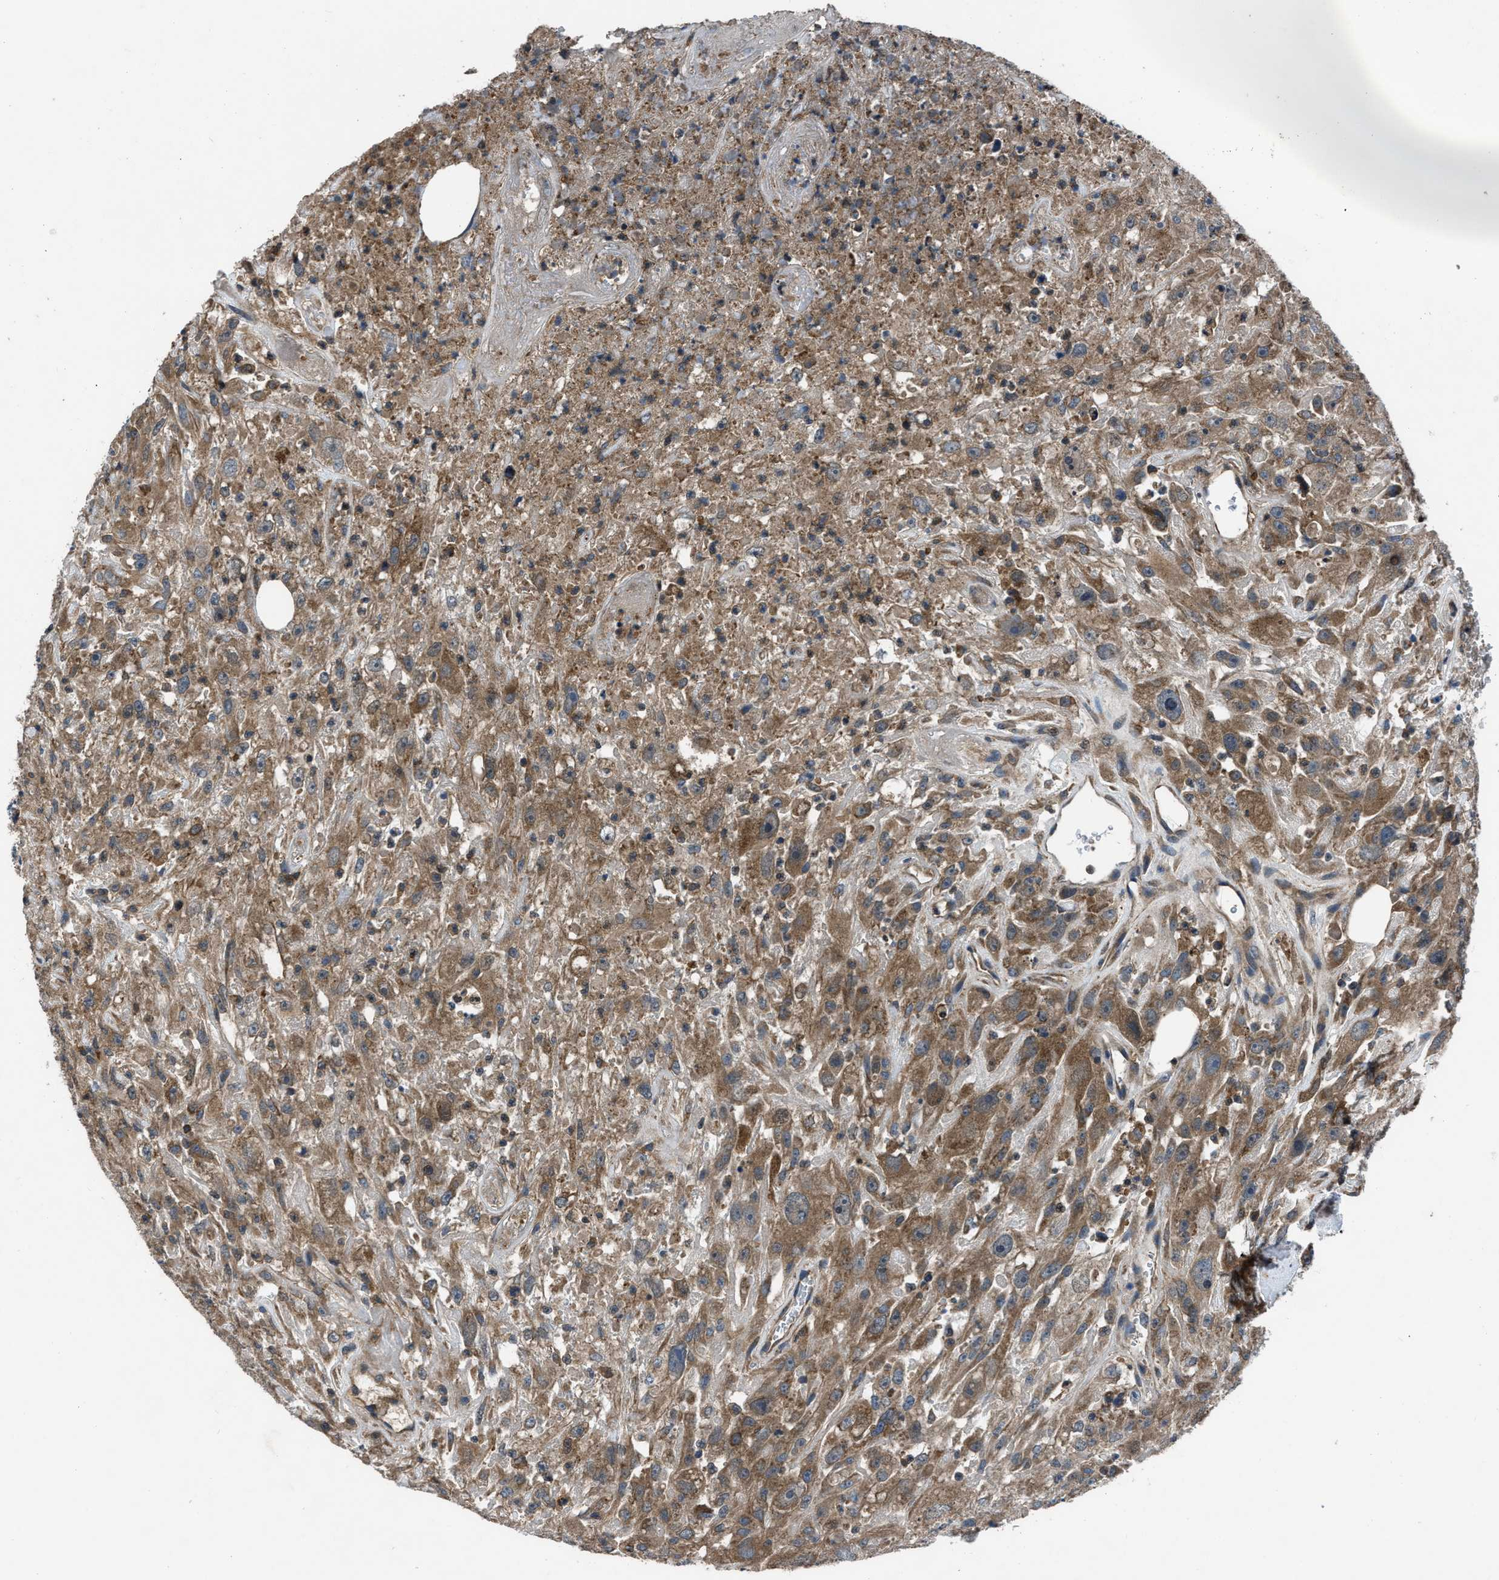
{"staining": {"intensity": "moderate", "quantity": ">75%", "location": "cytoplasmic/membranous"}, "tissue": "urothelial cancer", "cell_type": "Tumor cells", "image_type": "cancer", "snomed": [{"axis": "morphology", "description": "Urothelial carcinoma, High grade"}, {"axis": "topography", "description": "Urinary bladder"}], "caption": "IHC photomicrograph of neoplastic tissue: high-grade urothelial carcinoma stained using immunohistochemistry (IHC) exhibits medium levels of moderate protein expression localized specifically in the cytoplasmic/membranous of tumor cells, appearing as a cytoplasmic/membranous brown color.", "gene": "USP25", "patient": {"sex": "male", "age": 46}}